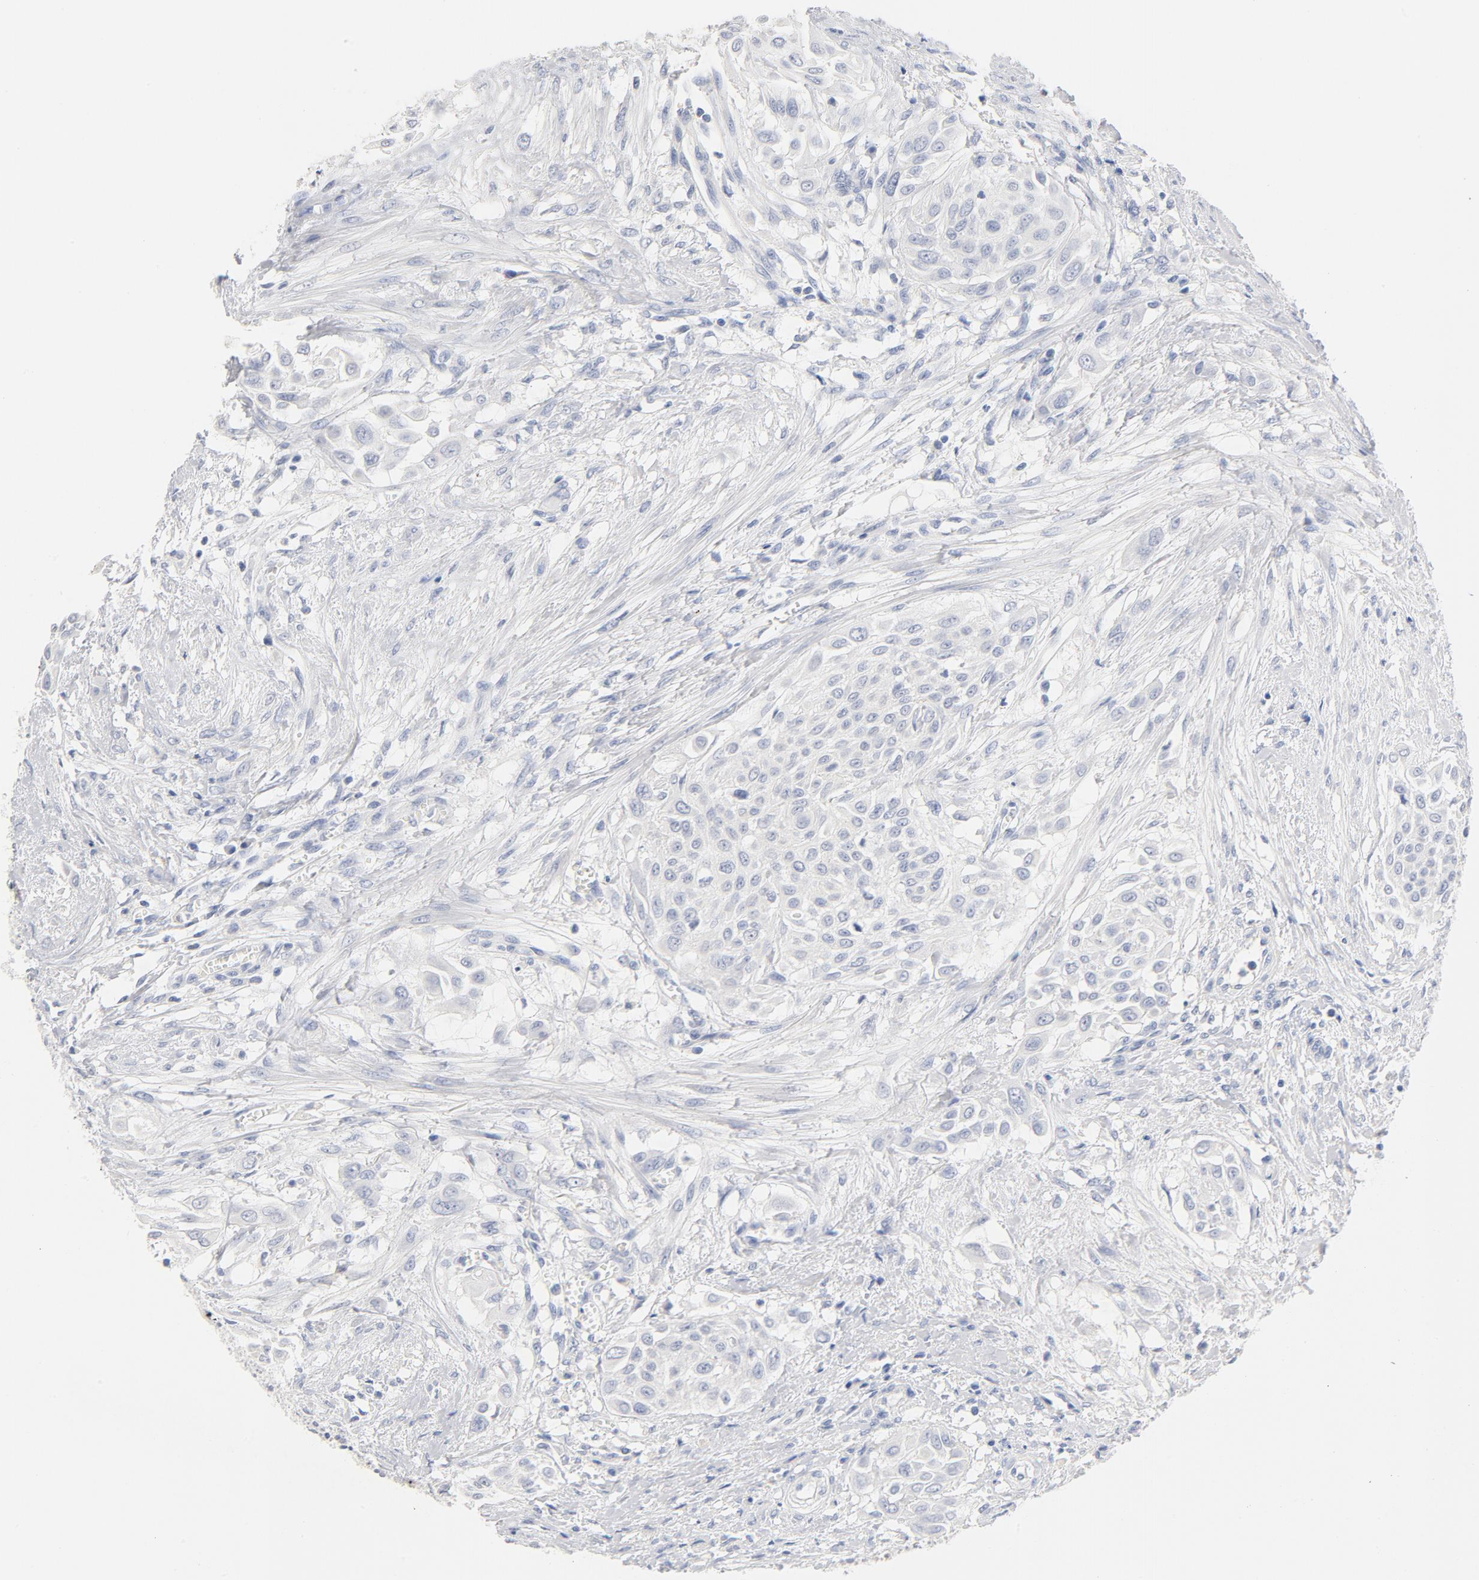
{"staining": {"intensity": "negative", "quantity": "none", "location": "none"}, "tissue": "urothelial cancer", "cell_type": "Tumor cells", "image_type": "cancer", "snomed": [{"axis": "morphology", "description": "Urothelial carcinoma, High grade"}, {"axis": "topography", "description": "Urinary bladder"}], "caption": "High power microscopy micrograph of an immunohistochemistry image of urothelial cancer, revealing no significant staining in tumor cells.", "gene": "HOMER1", "patient": {"sex": "male", "age": 57}}